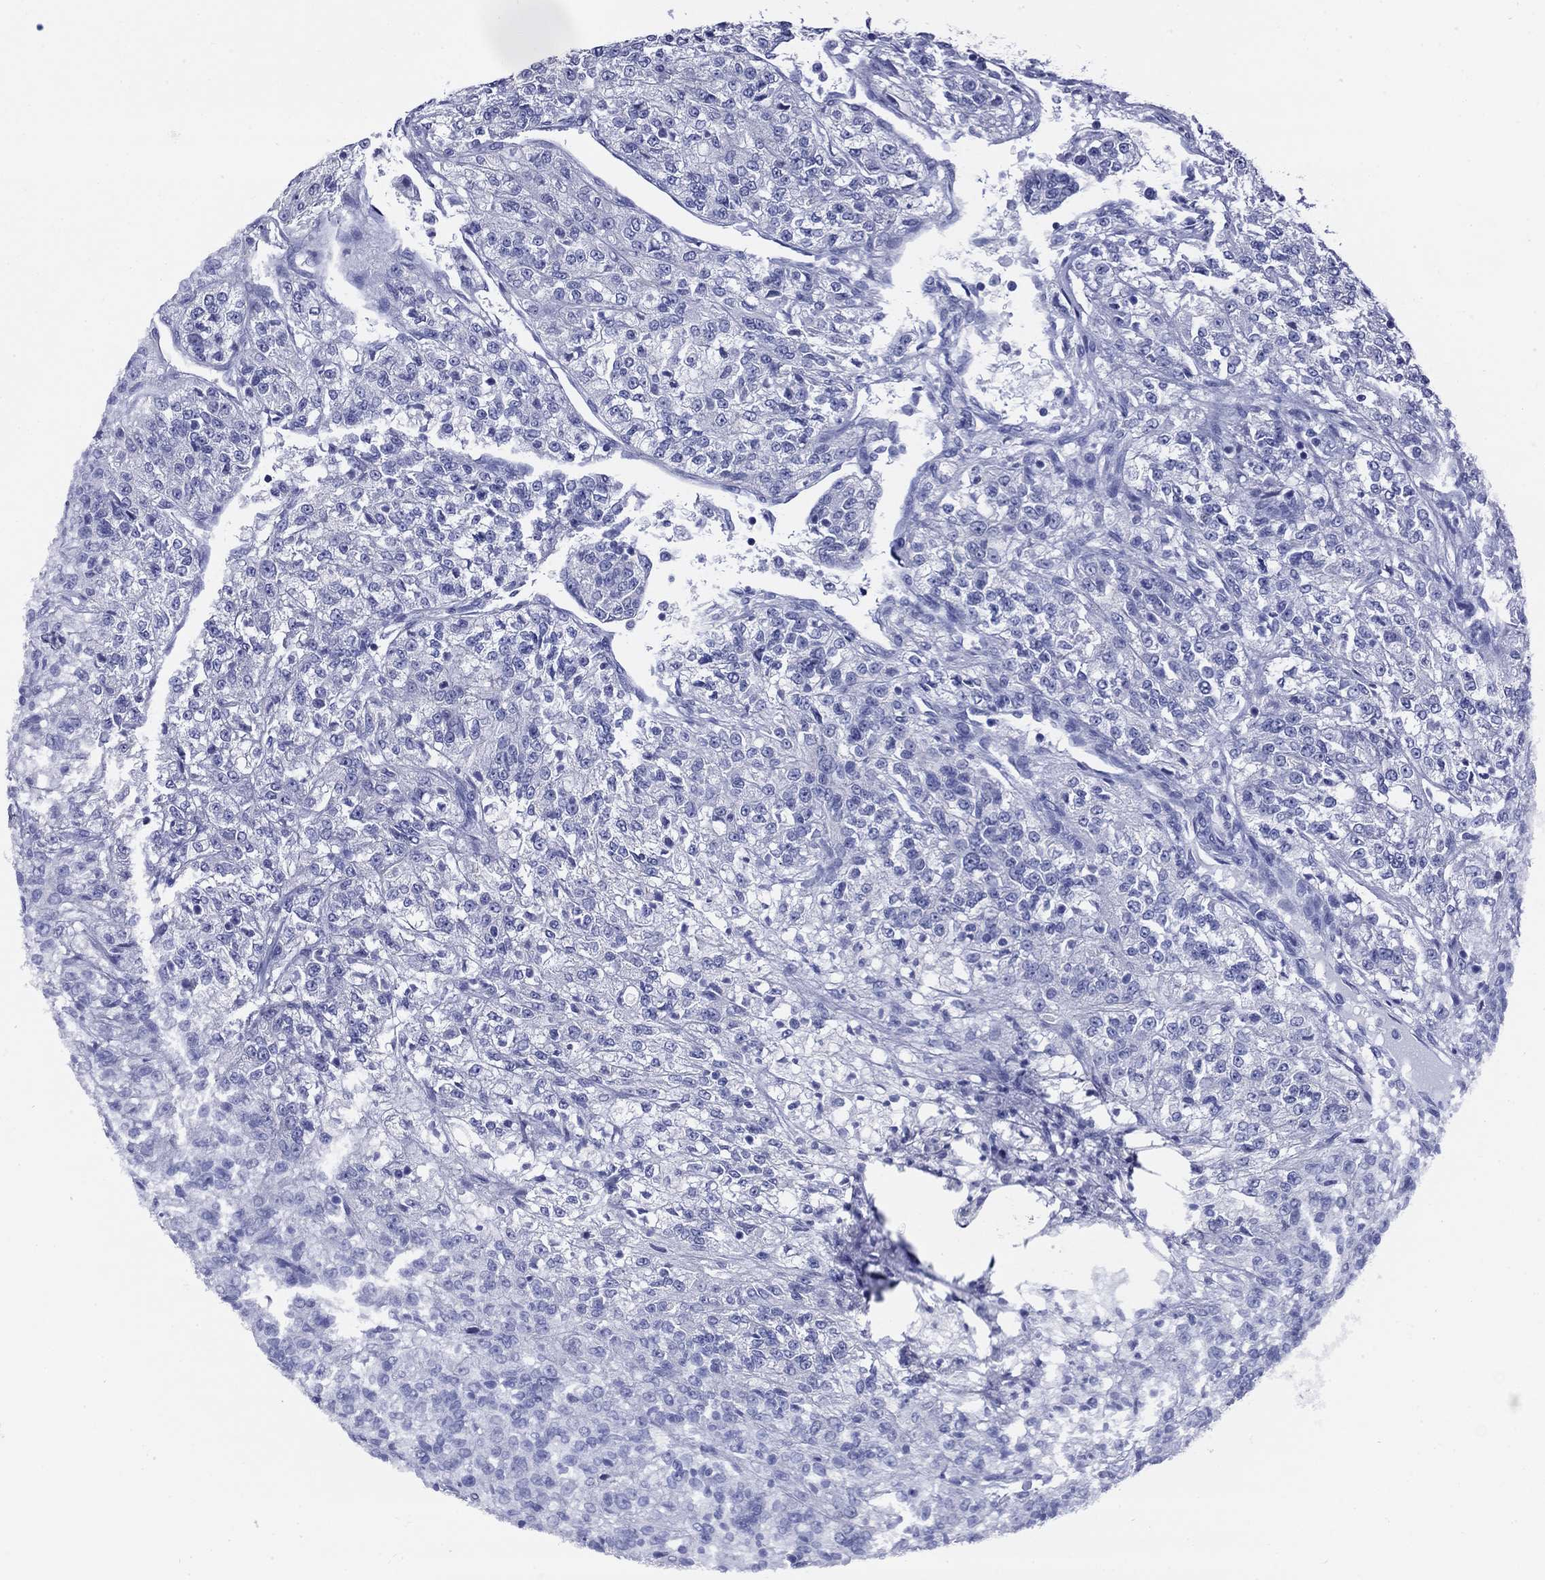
{"staining": {"intensity": "negative", "quantity": "none", "location": "none"}, "tissue": "renal cancer", "cell_type": "Tumor cells", "image_type": "cancer", "snomed": [{"axis": "morphology", "description": "Adenocarcinoma, NOS"}, {"axis": "topography", "description": "Kidney"}], "caption": "The image demonstrates no staining of tumor cells in renal cancer.", "gene": "GIP", "patient": {"sex": "female", "age": 63}}